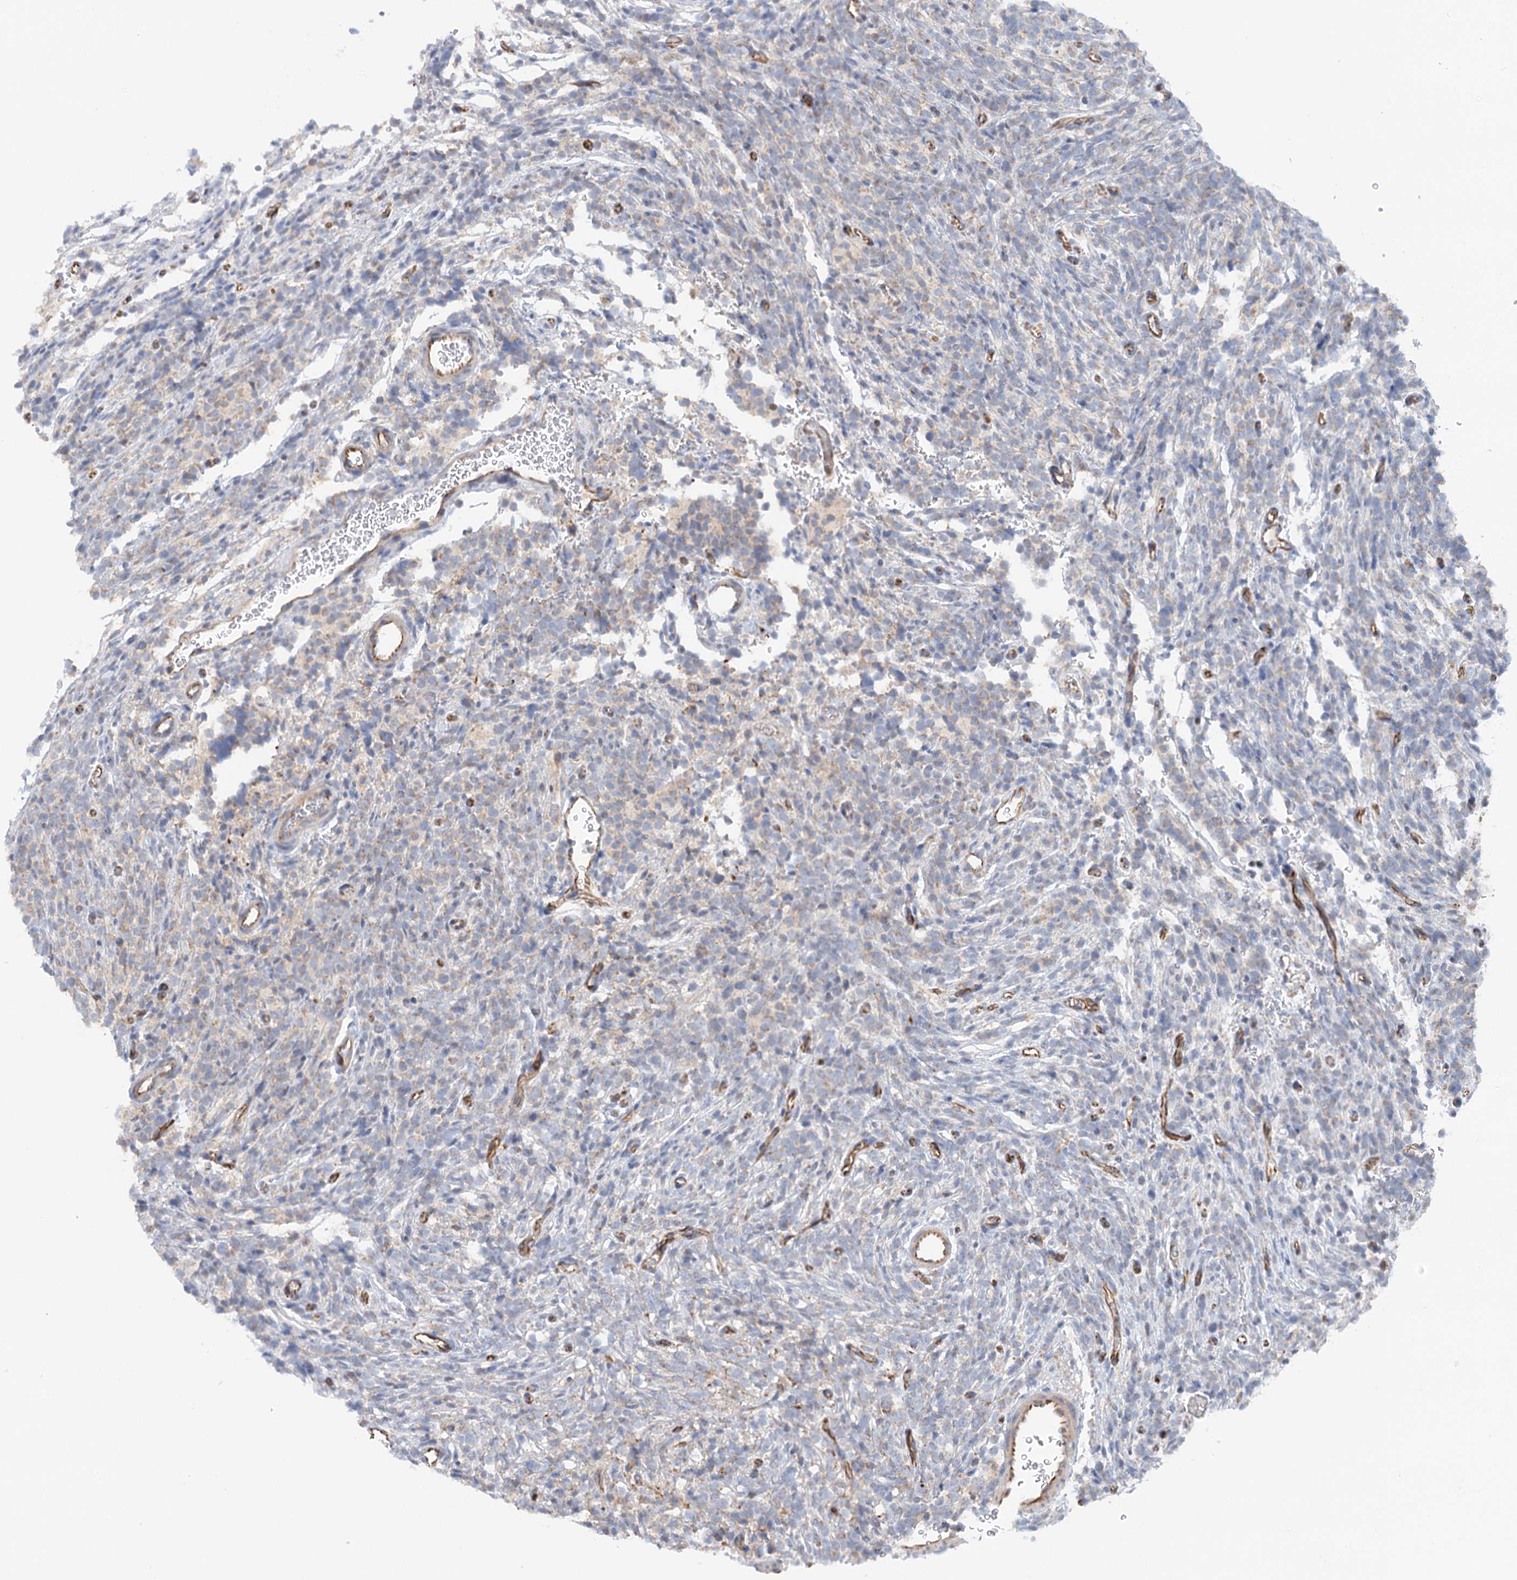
{"staining": {"intensity": "weak", "quantity": "25%-75%", "location": "cytoplasmic/membranous"}, "tissue": "glioma", "cell_type": "Tumor cells", "image_type": "cancer", "snomed": [{"axis": "morphology", "description": "Glioma, malignant, Low grade"}, {"axis": "topography", "description": "Brain"}], "caption": "Immunohistochemistry (IHC) (DAB (3,3'-diaminobenzidine)) staining of glioma reveals weak cytoplasmic/membranous protein expression in about 25%-75% of tumor cells.", "gene": "NELL2", "patient": {"sex": "female", "age": 1}}